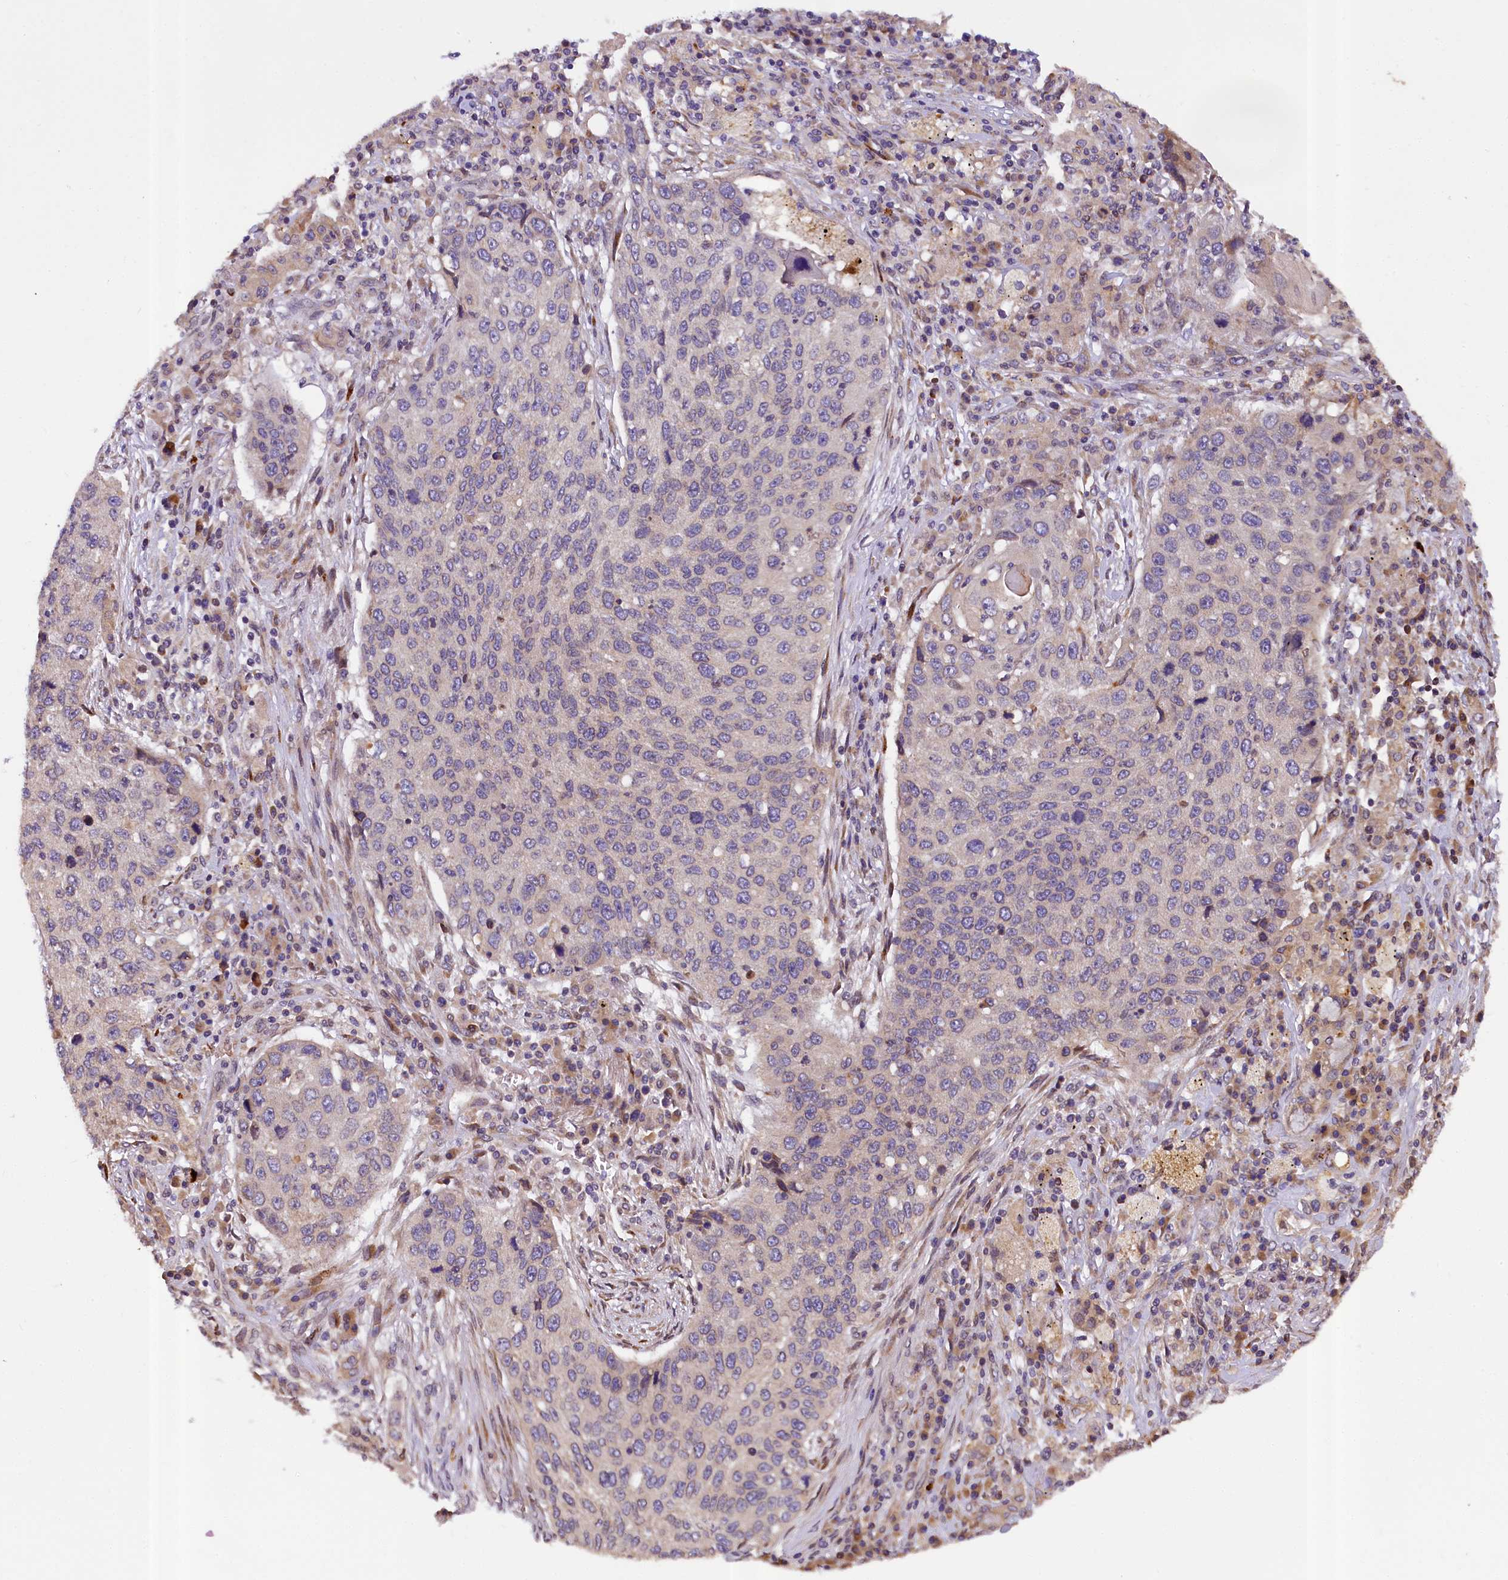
{"staining": {"intensity": "weak", "quantity": "<25%", "location": "cytoplasmic/membranous"}, "tissue": "lung cancer", "cell_type": "Tumor cells", "image_type": "cancer", "snomed": [{"axis": "morphology", "description": "Squamous cell carcinoma, NOS"}, {"axis": "topography", "description": "Lung"}], "caption": "High magnification brightfield microscopy of lung cancer (squamous cell carcinoma) stained with DAB (brown) and counterstained with hematoxylin (blue): tumor cells show no significant positivity. (DAB (3,3'-diaminobenzidine) immunohistochemistry visualized using brightfield microscopy, high magnification).", "gene": "SUPV3L1", "patient": {"sex": "female", "age": 63}}